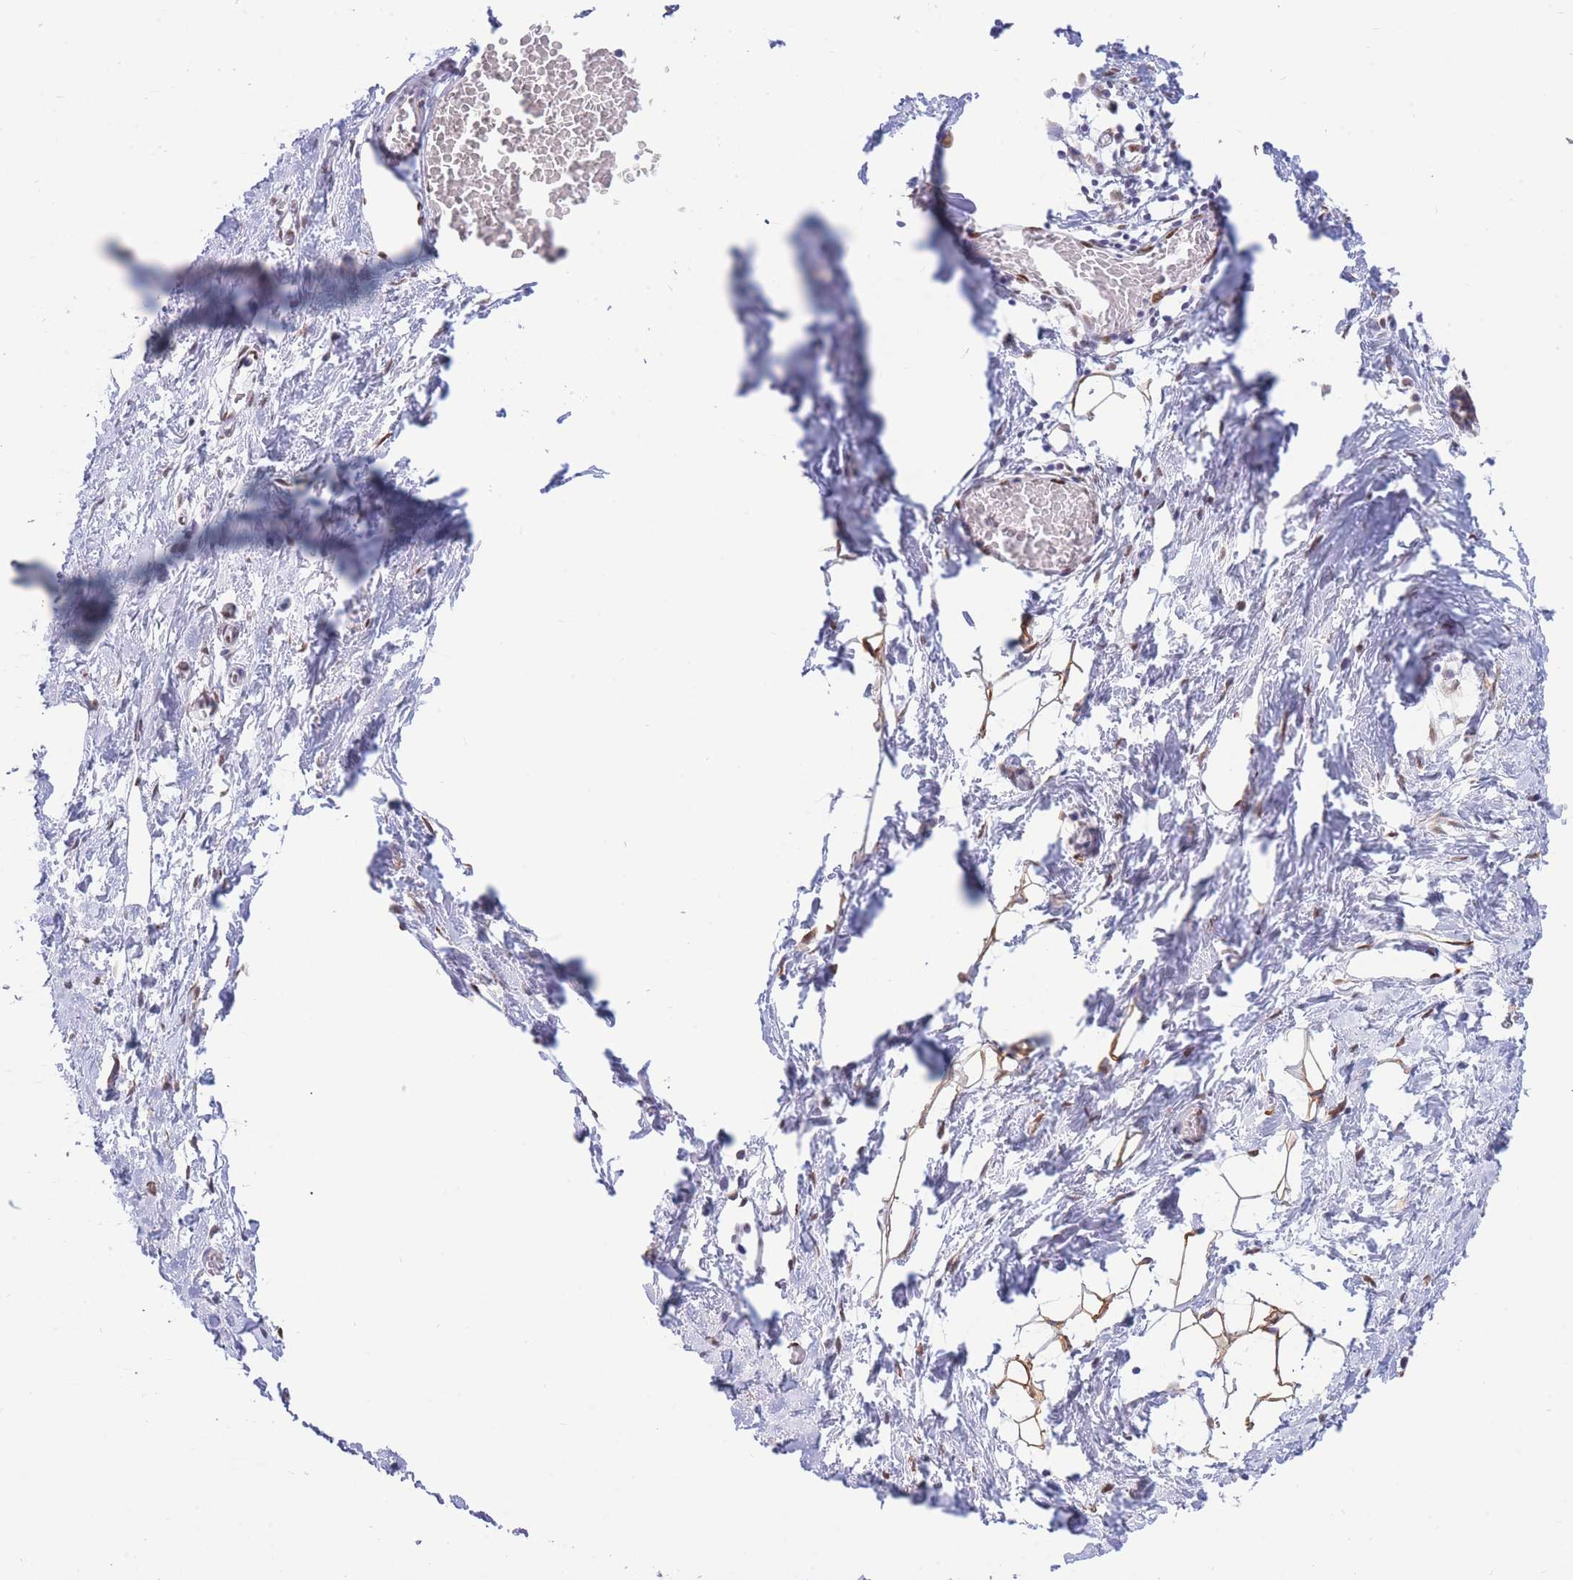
{"staining": {"intensity": "moderate", "quantity": "<25%", "location": "cytoplasmic/membranous"}, "tissue": "breast", "cell_type": "Adipocytes", "image_type": "normal", "snomed": [{"axis": "morphology", "description": "Normal tissue, NOS"}, {"axis": "topography", "description": "Breast"}], "caption": "Protein staining reveals moderate cytoplasmic/membranous expression in about <25% of adipocytes in unremarkable breast.", "gene": "FAM153A", "patient": {"sex": "female", "age": 27}}